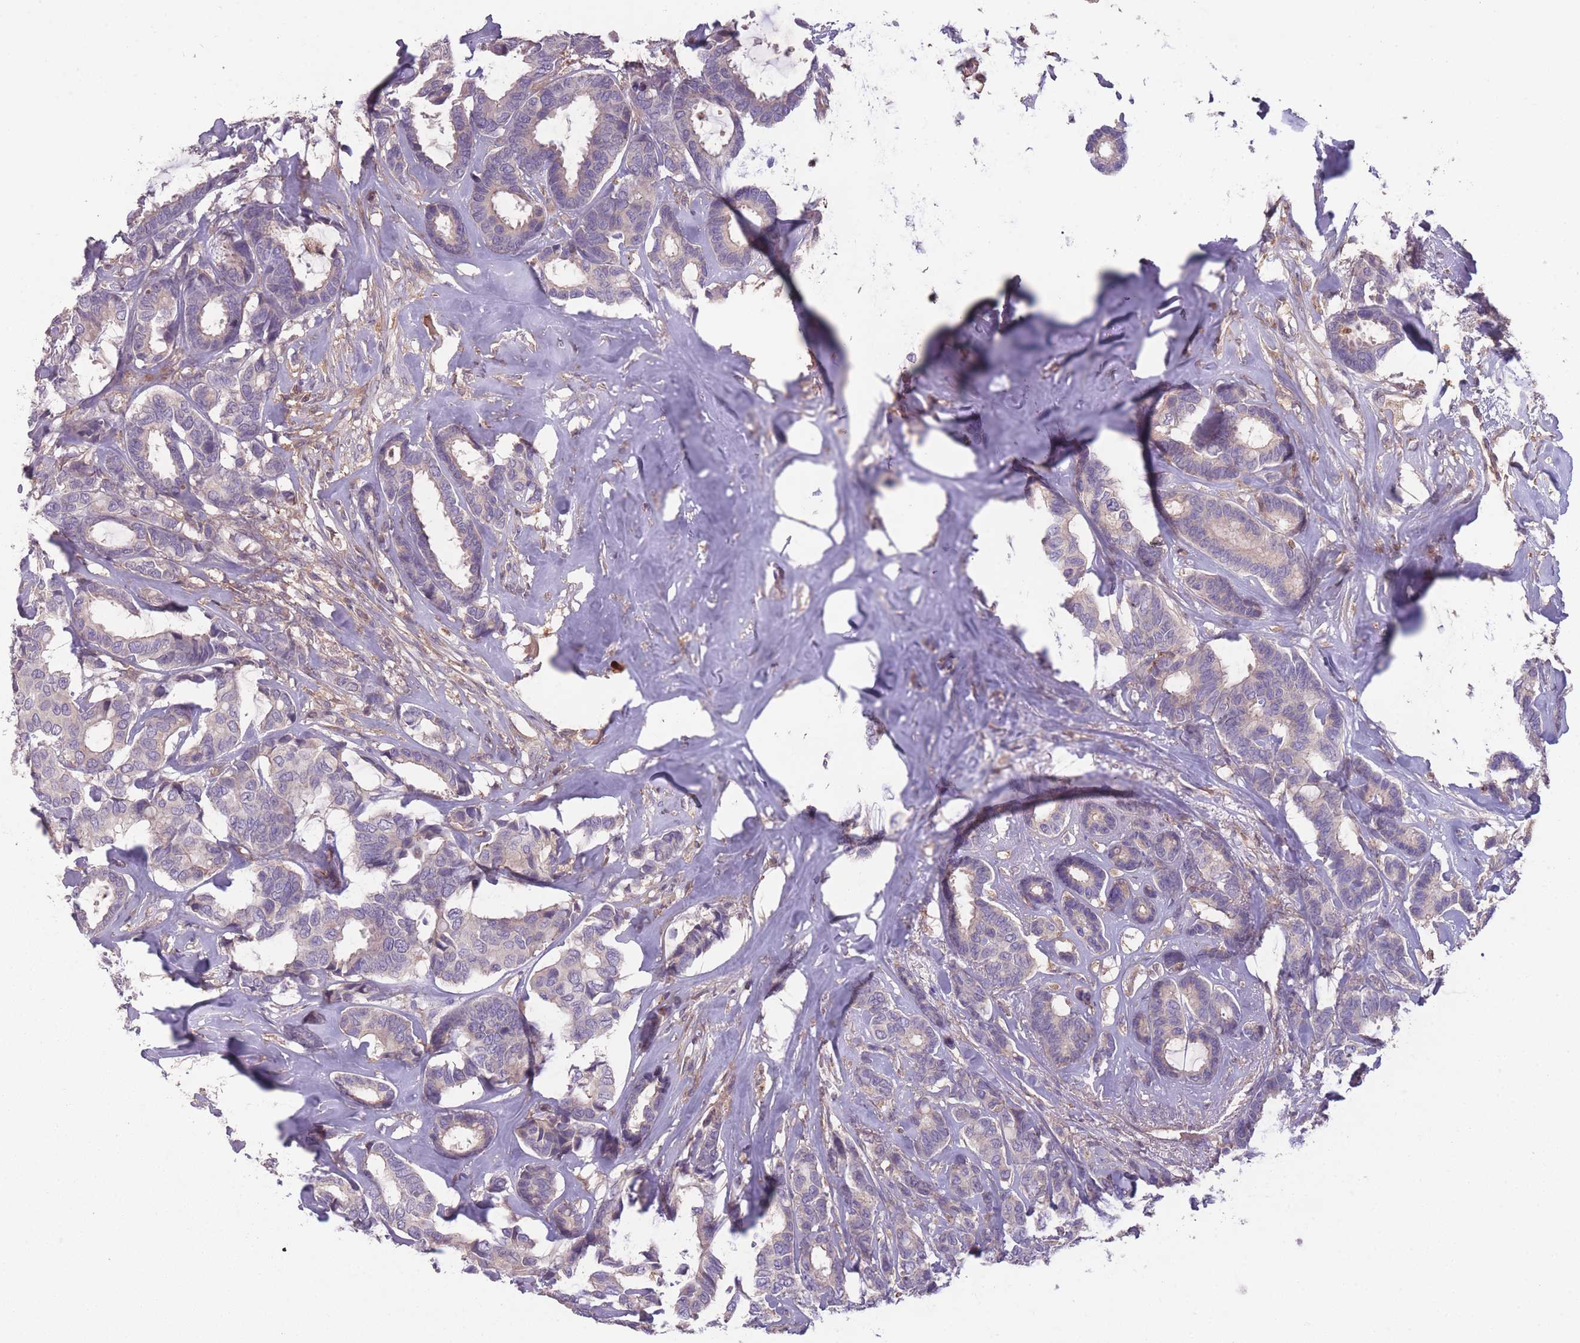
{"staining": {"intensity": "weak", "quantity": "<25%", "location": "cytoplasmic/membranous"}, "tissue": "breast cancer", "cell_type": "Tumor cells", "image_type": "cancer", "snomed": [{"axis": "morphology", "description": "Duct carcinoma"}, {"axis": "topography", "description": "Breast"}], "caption": "Breast cancer was stained to show a protein in brown. There is no significant positivity in tumor cells. (DAB immunohistochemistry with hematoxylin counter stain).", "gene": "OR2V2", "patient": {"sex": "female", "age": 87}}